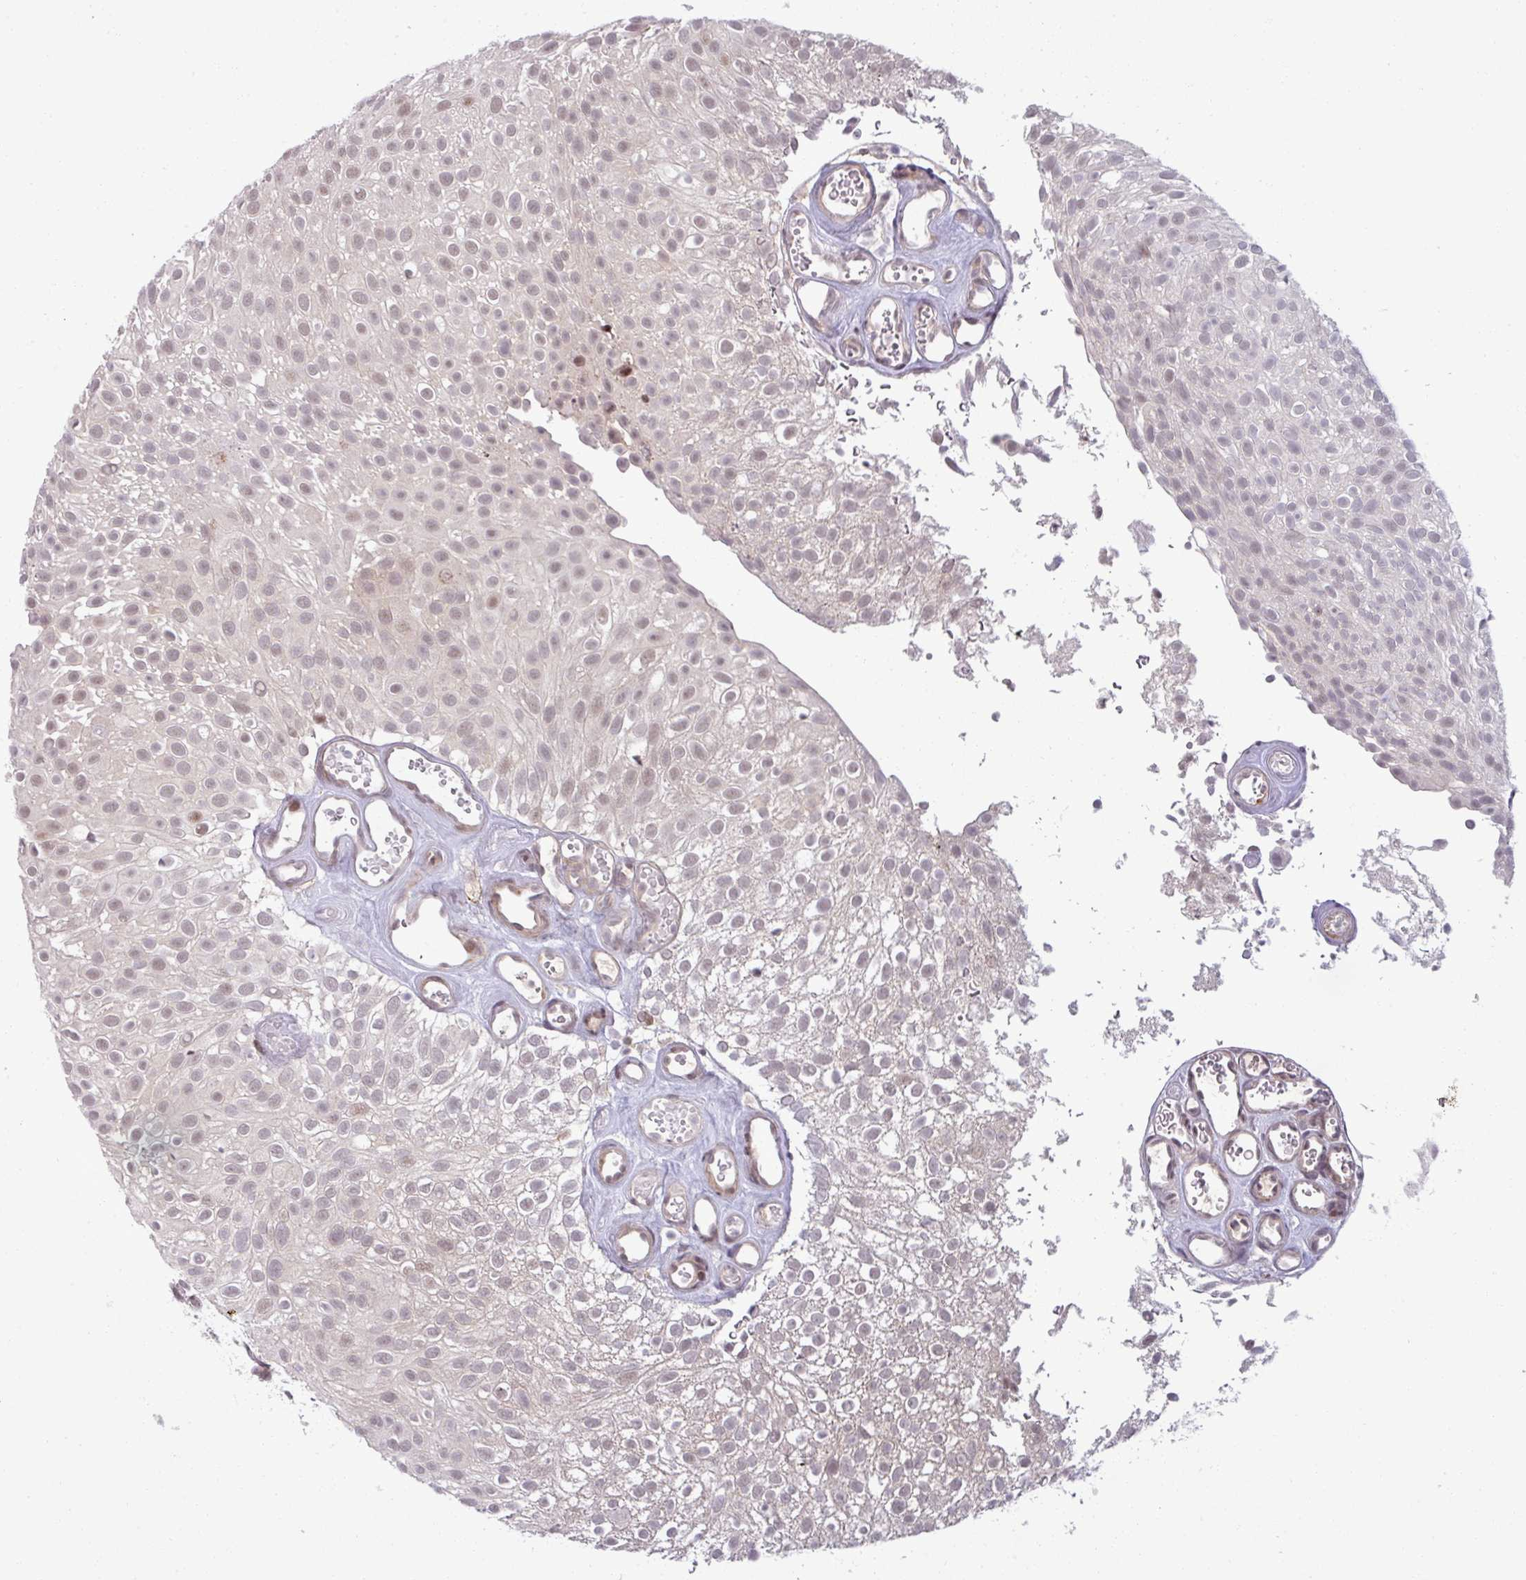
{"staining": {"intensity": "moderate", "quantity": "25%-75%", "location": "nuclear"}, "tissue": "urothelial cancer", "cell_type": "Tumor cells", "image_type": "cancer", "snomed": [{"axis": "morphology", "description": "Urothelial carcinoma, Low grade"}, {"axis": "topography", "description": "Urinary bladder"}], "caption": "Urothelial cancer tissue reveals moderate nuclear staining in about 25%-75% of tumor cells, visualized by immunohistochemistry. The staining was performed using DAB (3,3'-diaminobenzidine), with brown indicating positive protein expression. Nuclei are stained blue with hematoxylin.", "gene": "PTPN20", "patient": {"sex": "male", "age": 78}}